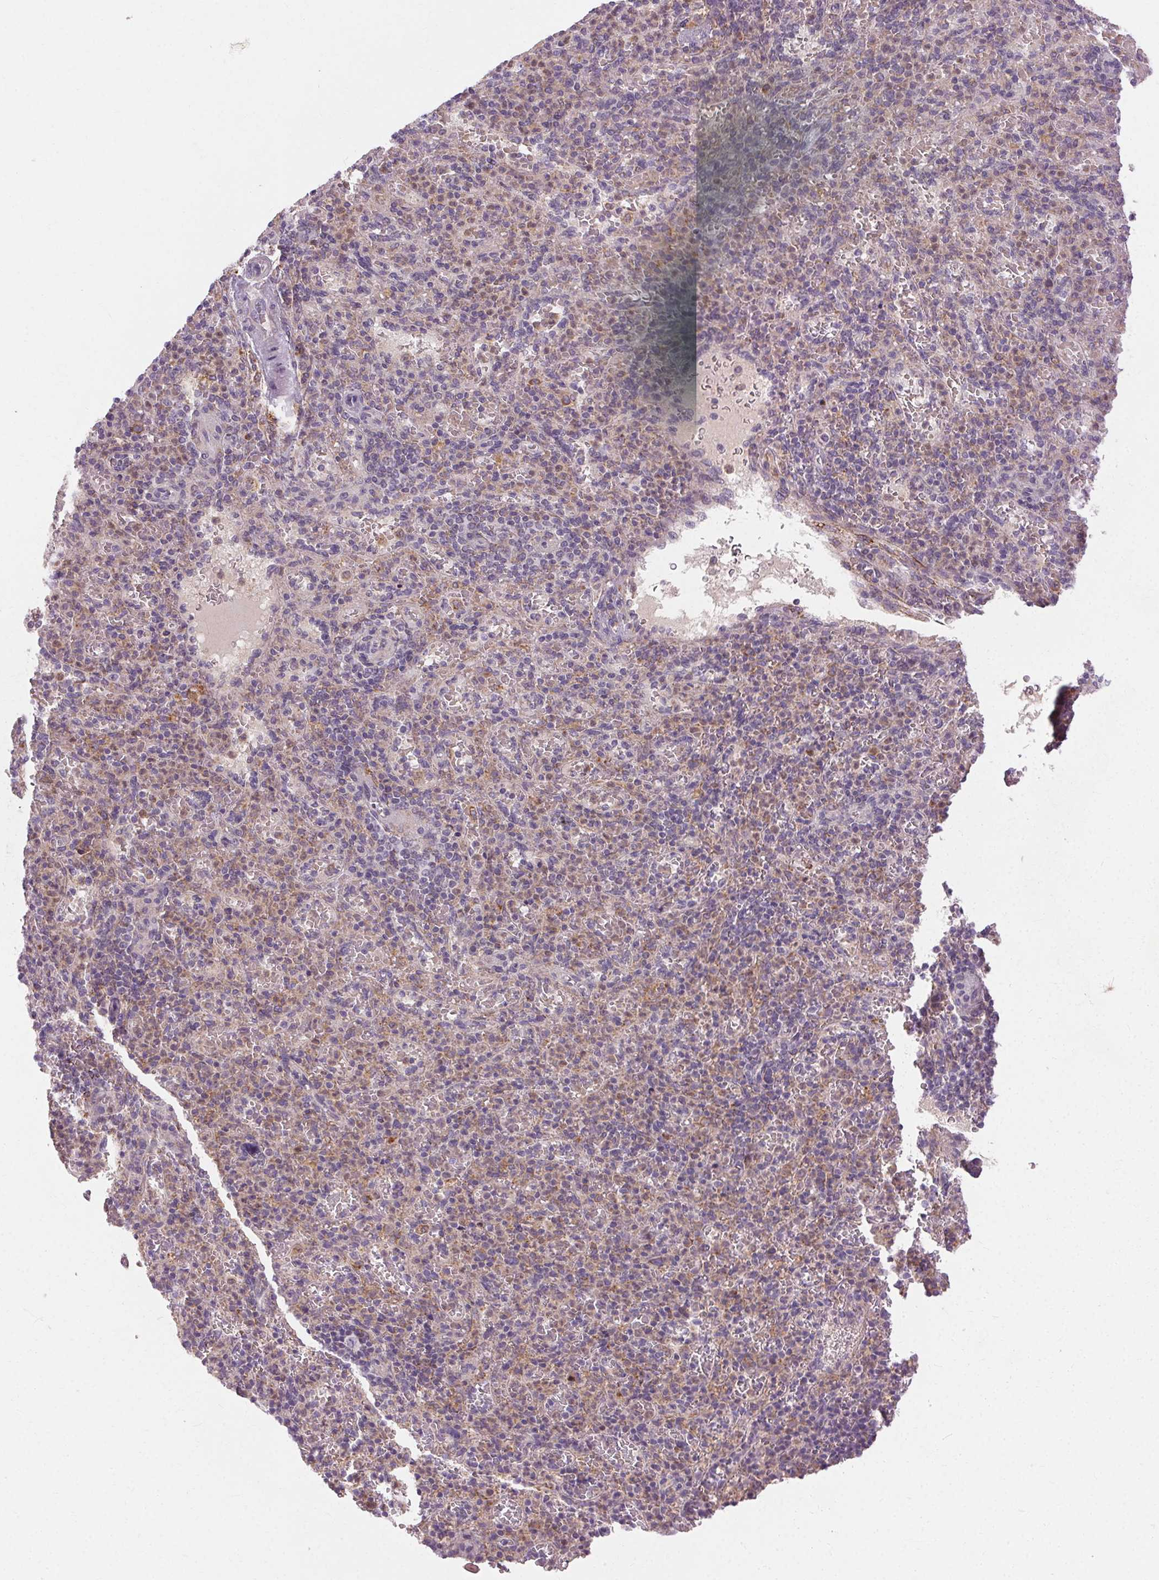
{"staining": {"intensity": "moderate", "quantity": "<25%", "location": "cytoplasmic/membranous"}, "tissue": "spleen", "cell_type": "Cells in red pulp", "image_type": "normal", "snomed": [{"axis": "morphology", "description": "Normal tissue, NOS"}, {"axis": "topography", "description": "Spleen"}], "caption": "Protein analysis of benign spleen reveals moderate cytoplasmic/membranous expression in about <25% of cells in red pulp. The staining is performed using DAB brown chromogen to label protein expression. The nuclei are counter-stained blue using hematoxylin.", "gene": "REP15", "patient": {"sex": "female", "age": 74}}